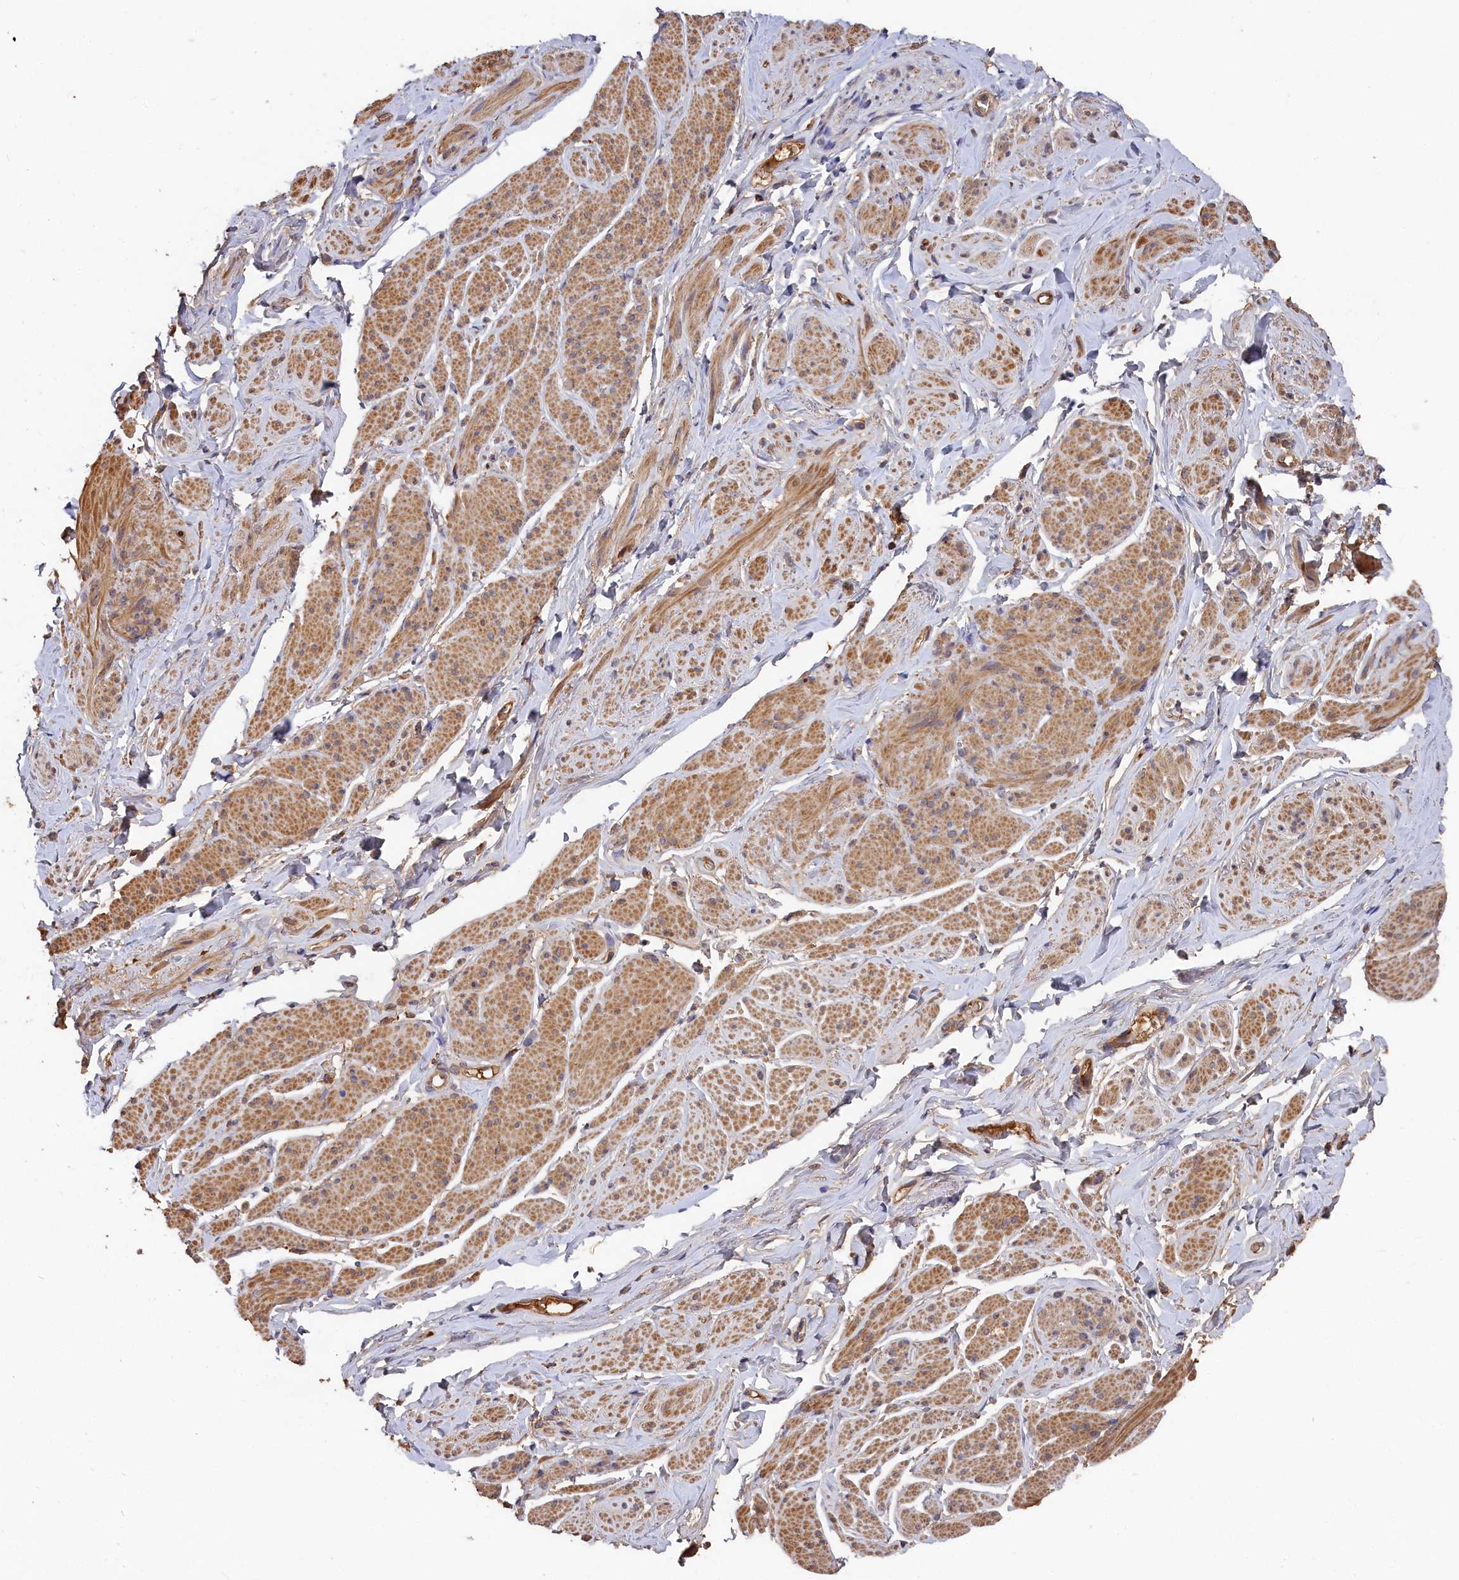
{"staining": {"intensity": "moderate", "quantity": "25%-75%", "location": "cytoplasmic/membranous"}, "tissue": "smooth muscle", "cell_type": "Smooth muscle cells", "image_type": "normal", "snomed": [{"axis": "morphology", "description": "Normal tissue, NOS"}, {"axis": "topography", "description": "Smooth muscle"}, {"axis": "topography", "description": "Peripheral nerve tissue"}], "caption": "IHC staining of unremarkable smooth muscle, which reveals medium levels of moderate cytoplasmic/membranous positivity in approximately 25%-75% of smooth muscle cells indicating moderate cytoplasmic/membranous protein positivity. The staining was performed using DAB (brown) for protein detection and nuclei were counterstained in hematoxylin (blue).", "gene": "DHRS11", "patient": {"sex": "male", "age": 69}}